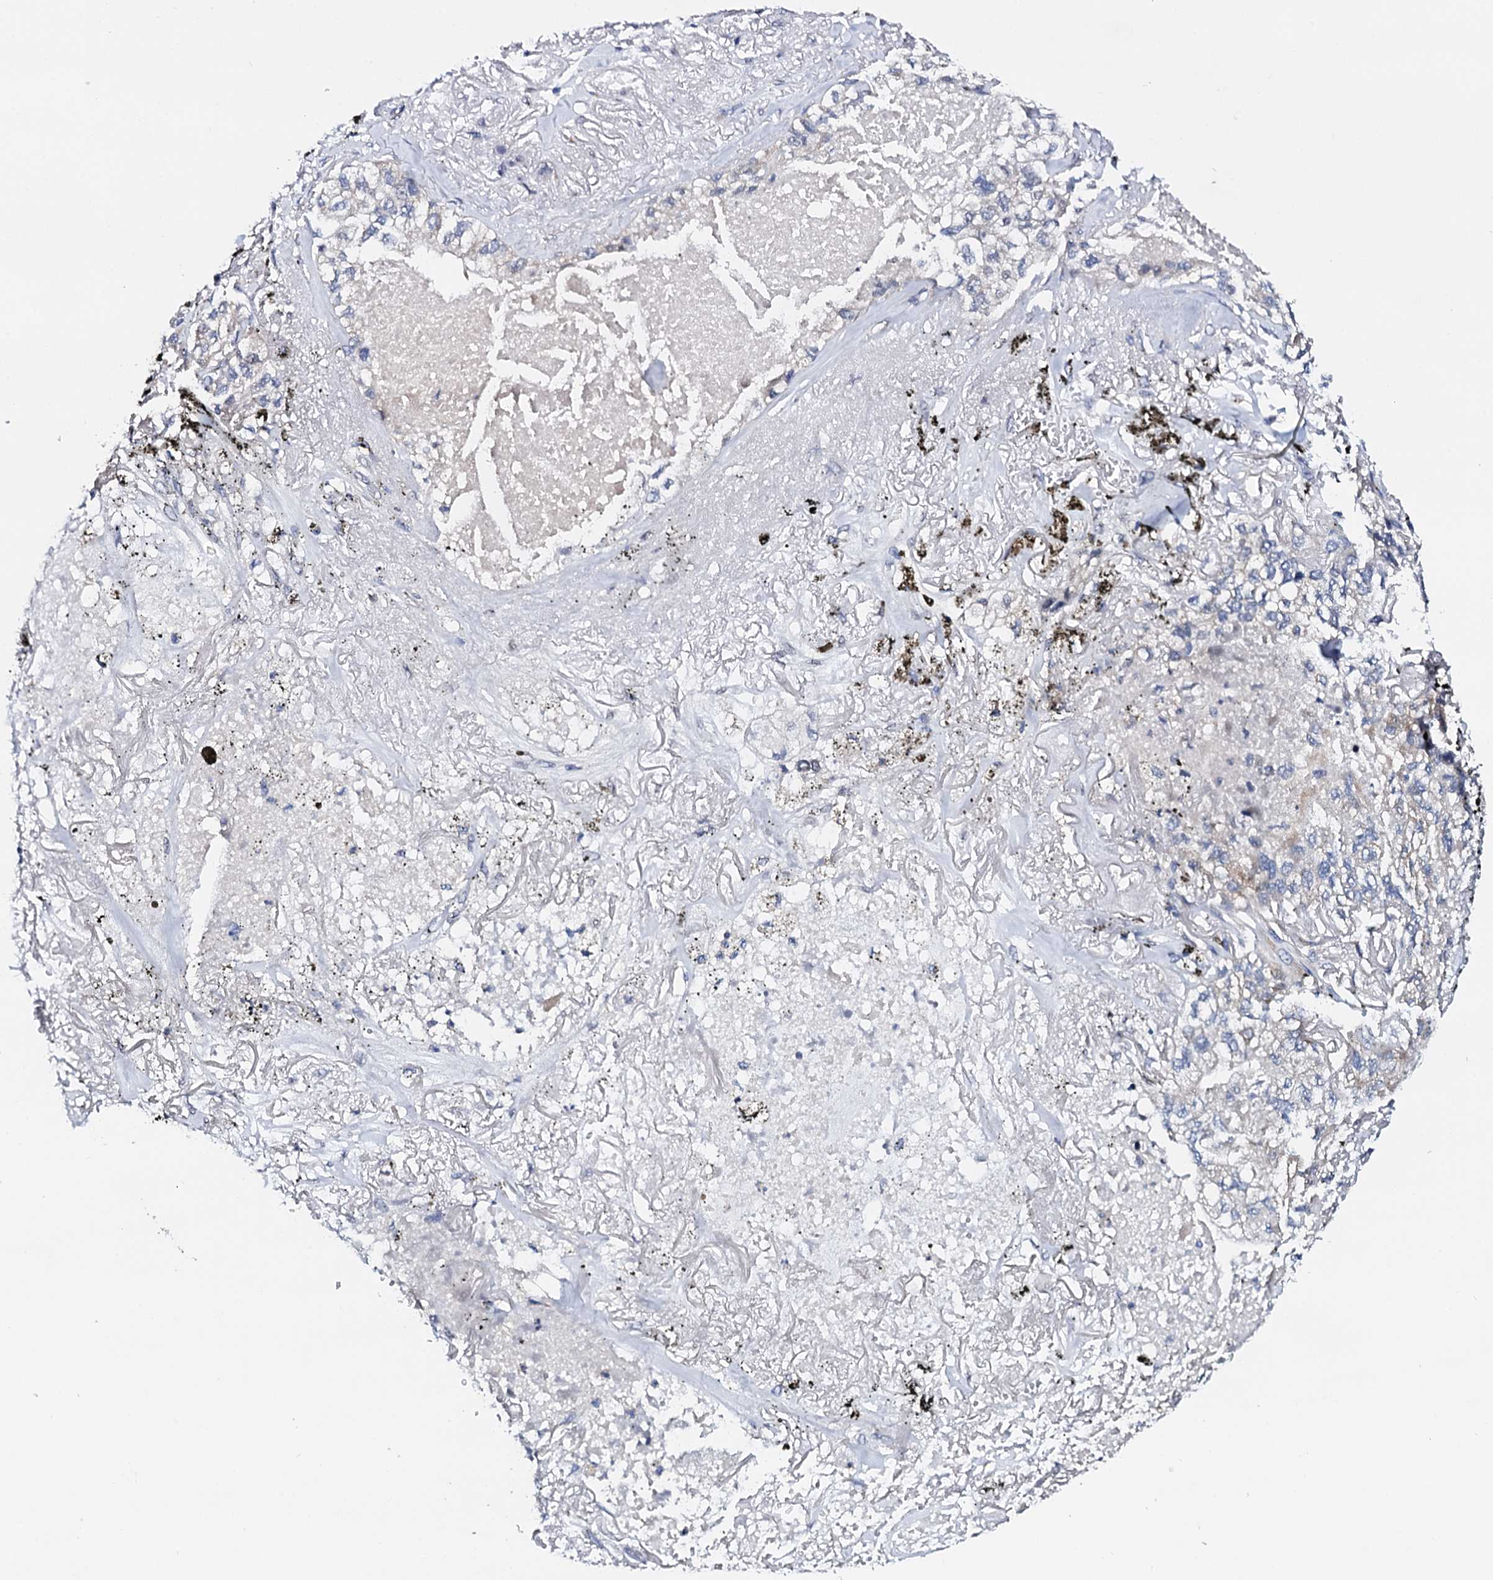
{"staining": {"intensity": "negative", "quantity": "none", "location": "none"}, "tissue": "lung cancer", "cell_type": "Tumor cells", "image_type": "cancer", "snomed": [{"axis": "morphology", "description": "Adenocarcinoma, NOS"}, {"axis": "topography", "description": "Lung"}], "caption": "Tumor cells show no significant protein positivity in lung cancer.", "gene": "NUP58", "patient": {"sex": "male", "age": 65}}